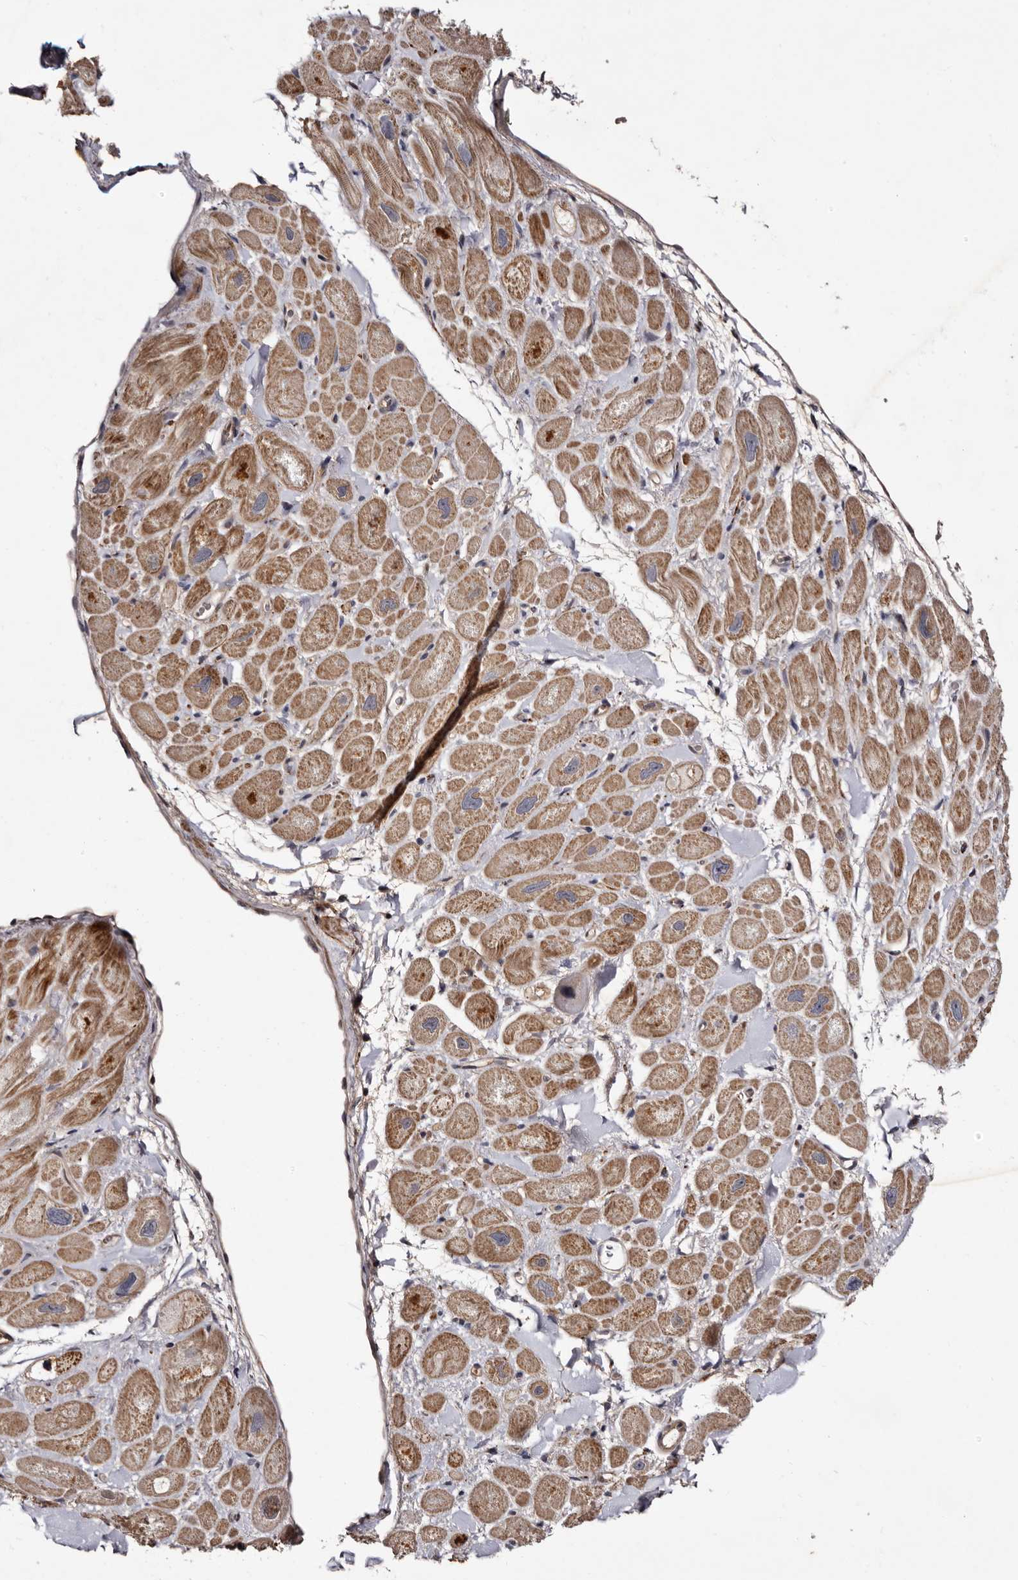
{"staining": {"intensity": "moderate", "quantity": ">75%", "location": "cytoplasmic/membranous"}, "tissue": "heart muscle", "cell_type": "Cardiomyocytes", "image_type": "normal", "snomed": [{"axis": "morphology", "description": "Normal tissue, NOS"}, {"axis": "topography", "description": "Heart"}], "caption": "Moderate cytoplasmic/membranous staining is seen in approximately >75% of cardiomyocytes in benign heart muscle. (DAB IHC, brown staining for protein, blue staining for nuclei).", "gene": "LANCL2", "patient": {"sex": "male", "age": 49}}